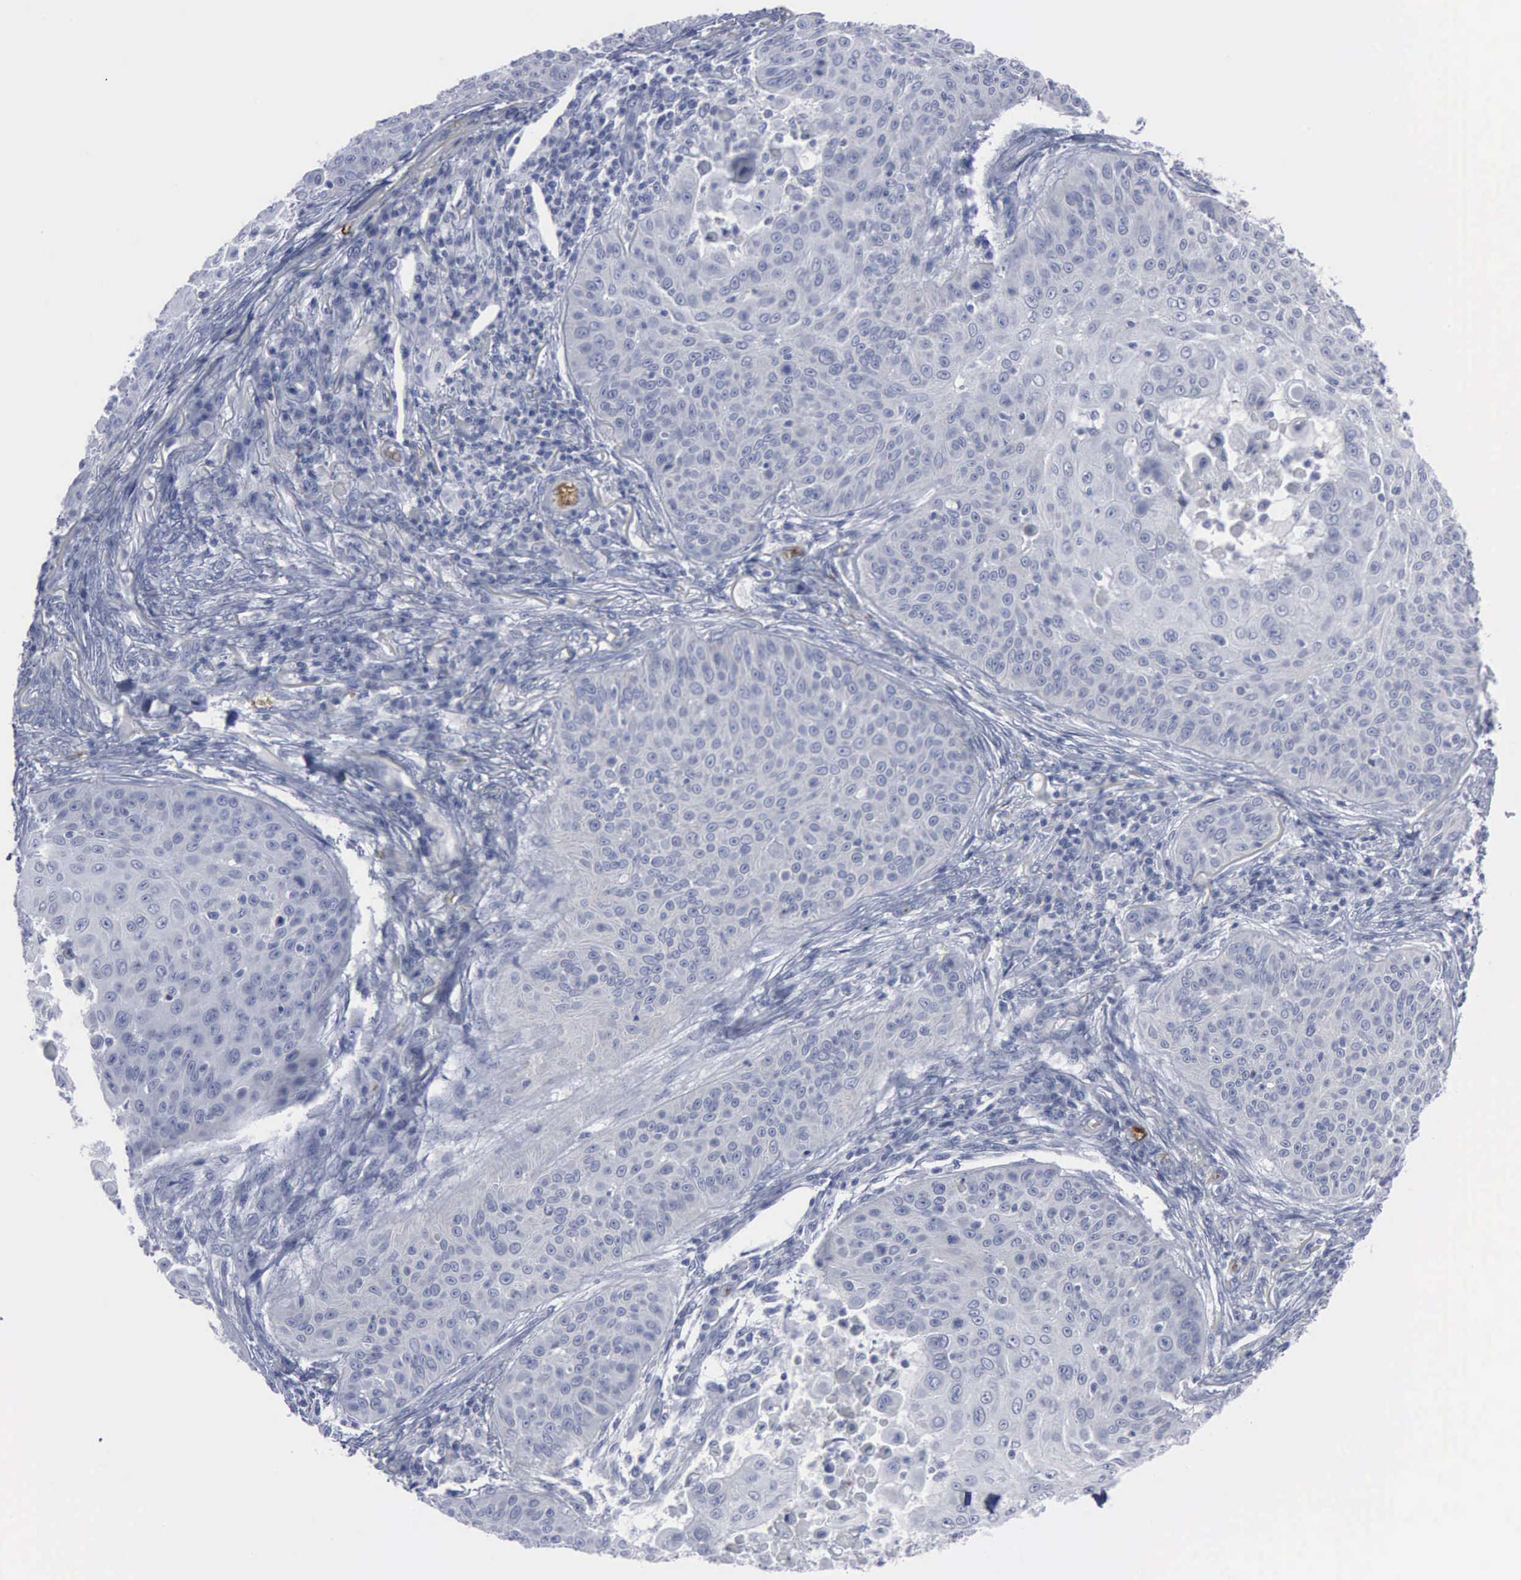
{"staining": {"intensity": "negative", "quantity": "none", "location": "none"}, "tissue": "skin cancer", "cell_type": "Tumor cells", "image_type": "cancer", "snomed": [{"axis": "morphology", "description": "Squamous cell carcinoma, NOS"}, {"axis": "topography", "description": "Skin"}], "caption": "DAB (3,3'-diaminobenzidine) immunohistochemical staining of skin cancer exhibits no significant expression in tumor cells. Nuclei are stained in blue.", "gene": "TGFB1", "patient": {"sex": "male", "age": 82}}